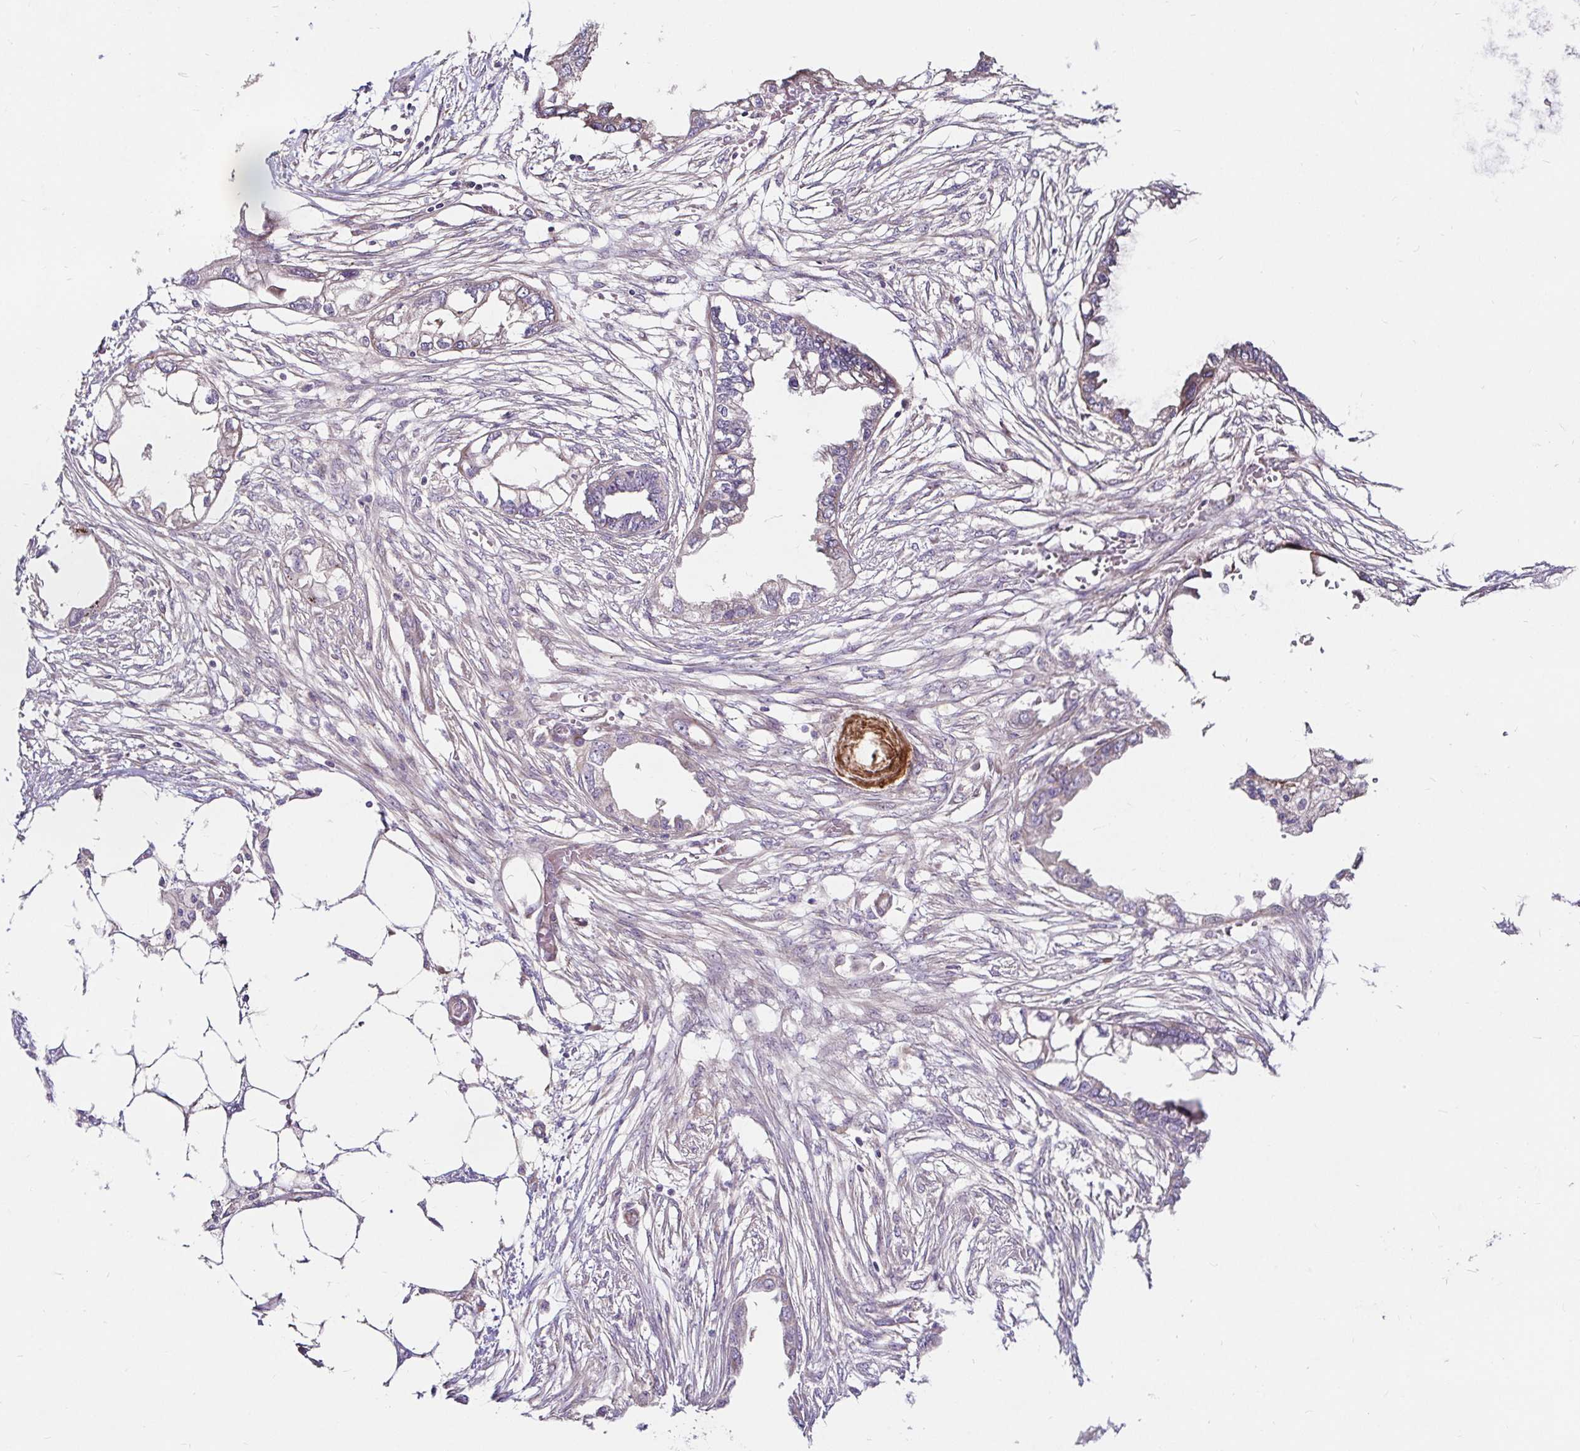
{"staining": {"intensity": "negative", "quantity": "none", "location": "none"}, "tissue": "endometrial cancer", "cell_type": "Tumor cells", "image_type": "cancer", "snomed": [{"axis": "morphology", "description": "Adenocarcinoma, NOS"}, {"axis": "morphology", "description": "Adenocarcinoma, metastatic, NOS"}, {"axis": "topography", "description": "Adipose tissue"}, {"axis": "topography", "description": "Endometrium"}], "caption": "Immunohistochemical staining of human endometrial cancer (metastatic adenocarcinoma) reveals no significant positivity in tumor cells.", "gene": "GUCY1A1", "patient": {"sex": "female", "age": 67}}